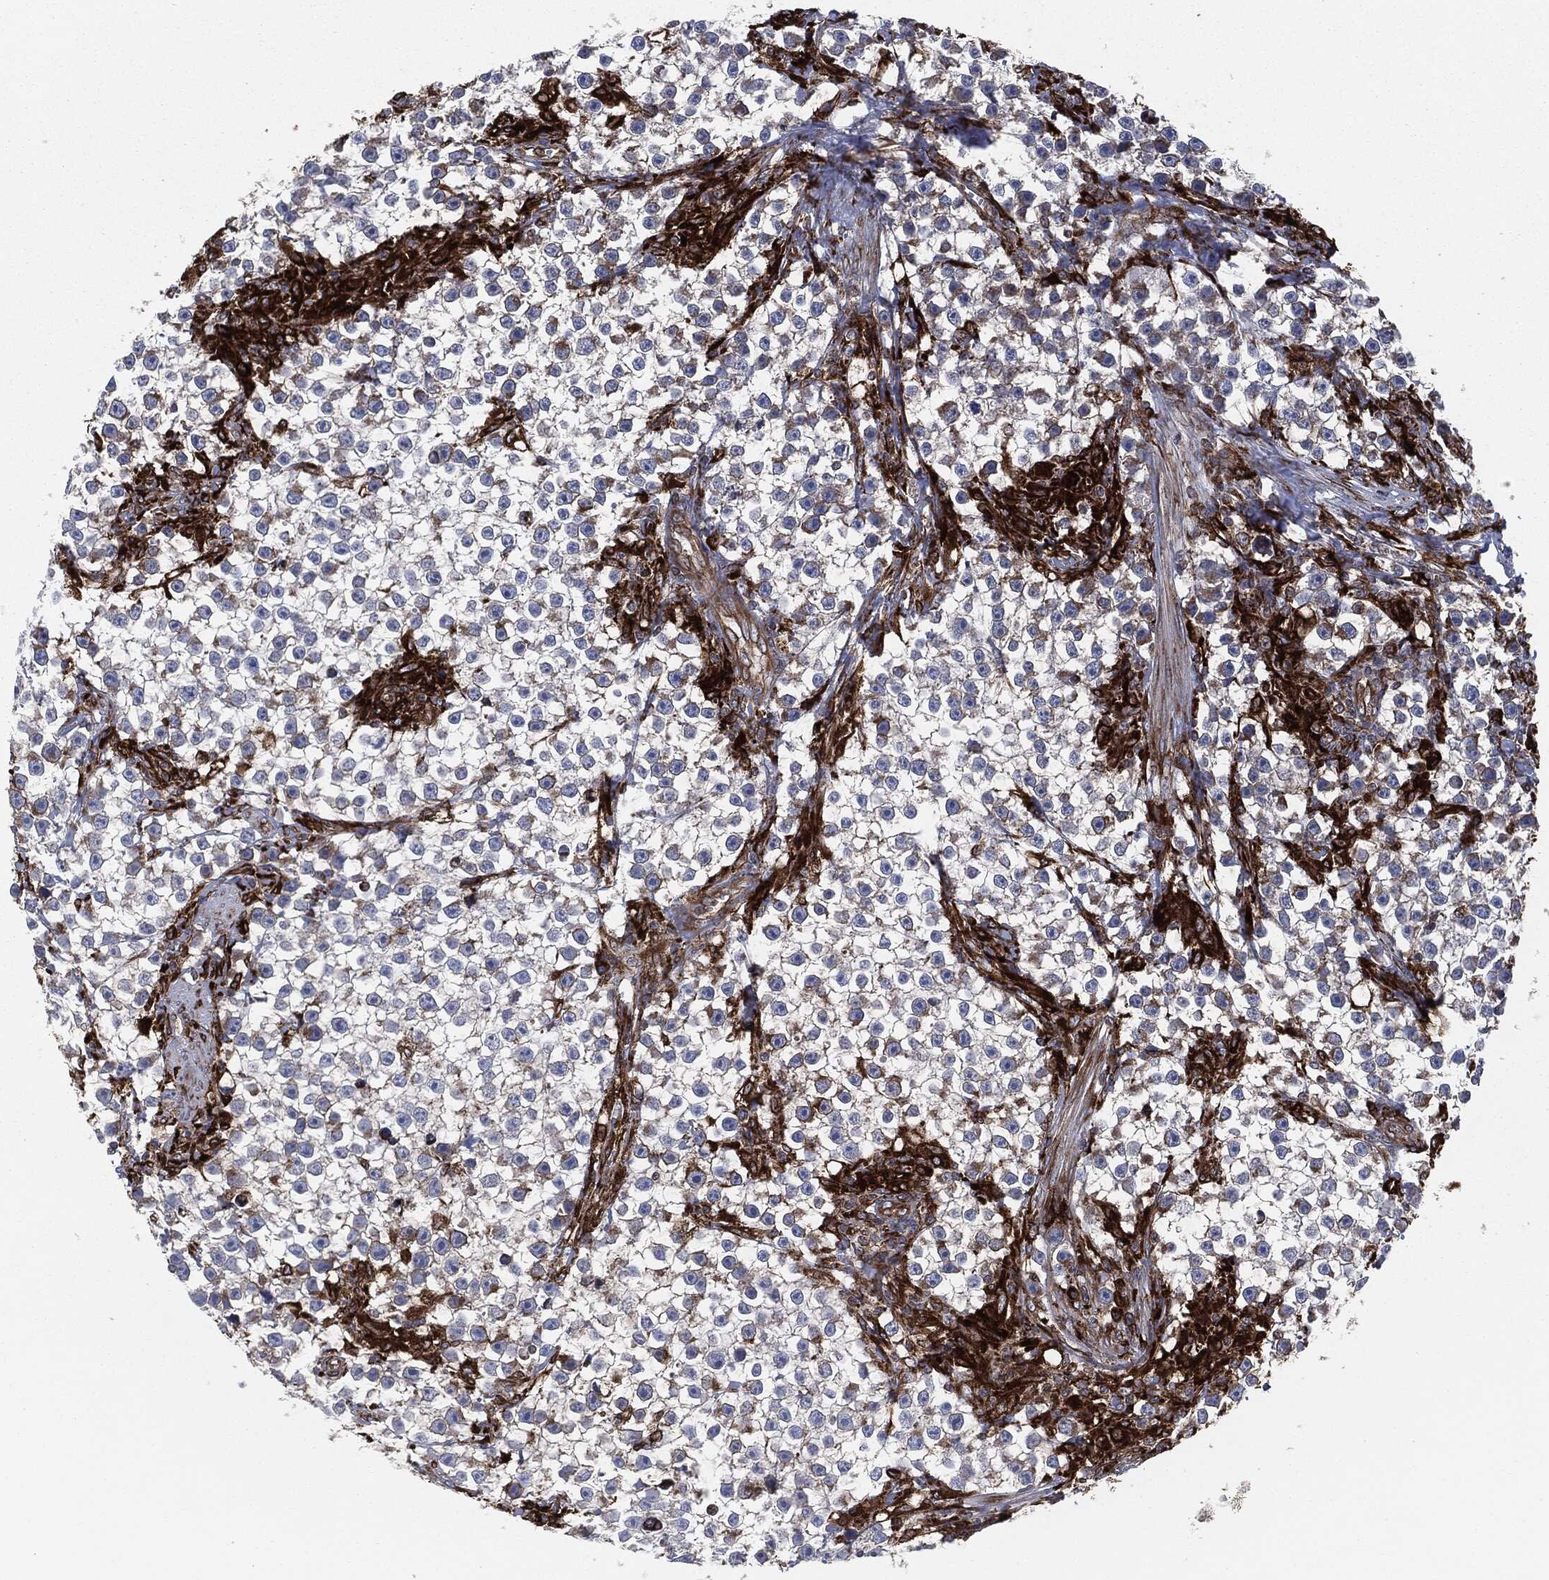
{"staining": {"intensity": "moderate", "quantity": "<25%", "location": "cytoplasmic/membranous"}, "tissue": "testis cancer", "cell_type": "Tumor cells", "image_type": "cancer", "snomed": [{"axis": "morphology", "description": "Seminoma, NOS"}, {"axis": "topography", "description": "Testis"}], "caption": "DAB immunohistochemical staining of testis cancer (seminoma) shows moderate cytoplasmic/membranous protein expression in about <25% of tumor cells. The staining was performed using DAB to visualize the protein expression in brown, while the nuclei were stained in blue with hematoxylin (Magnification: 20x).", "gene": "CALR", "patient": {"sex": "male", "age": 59}}